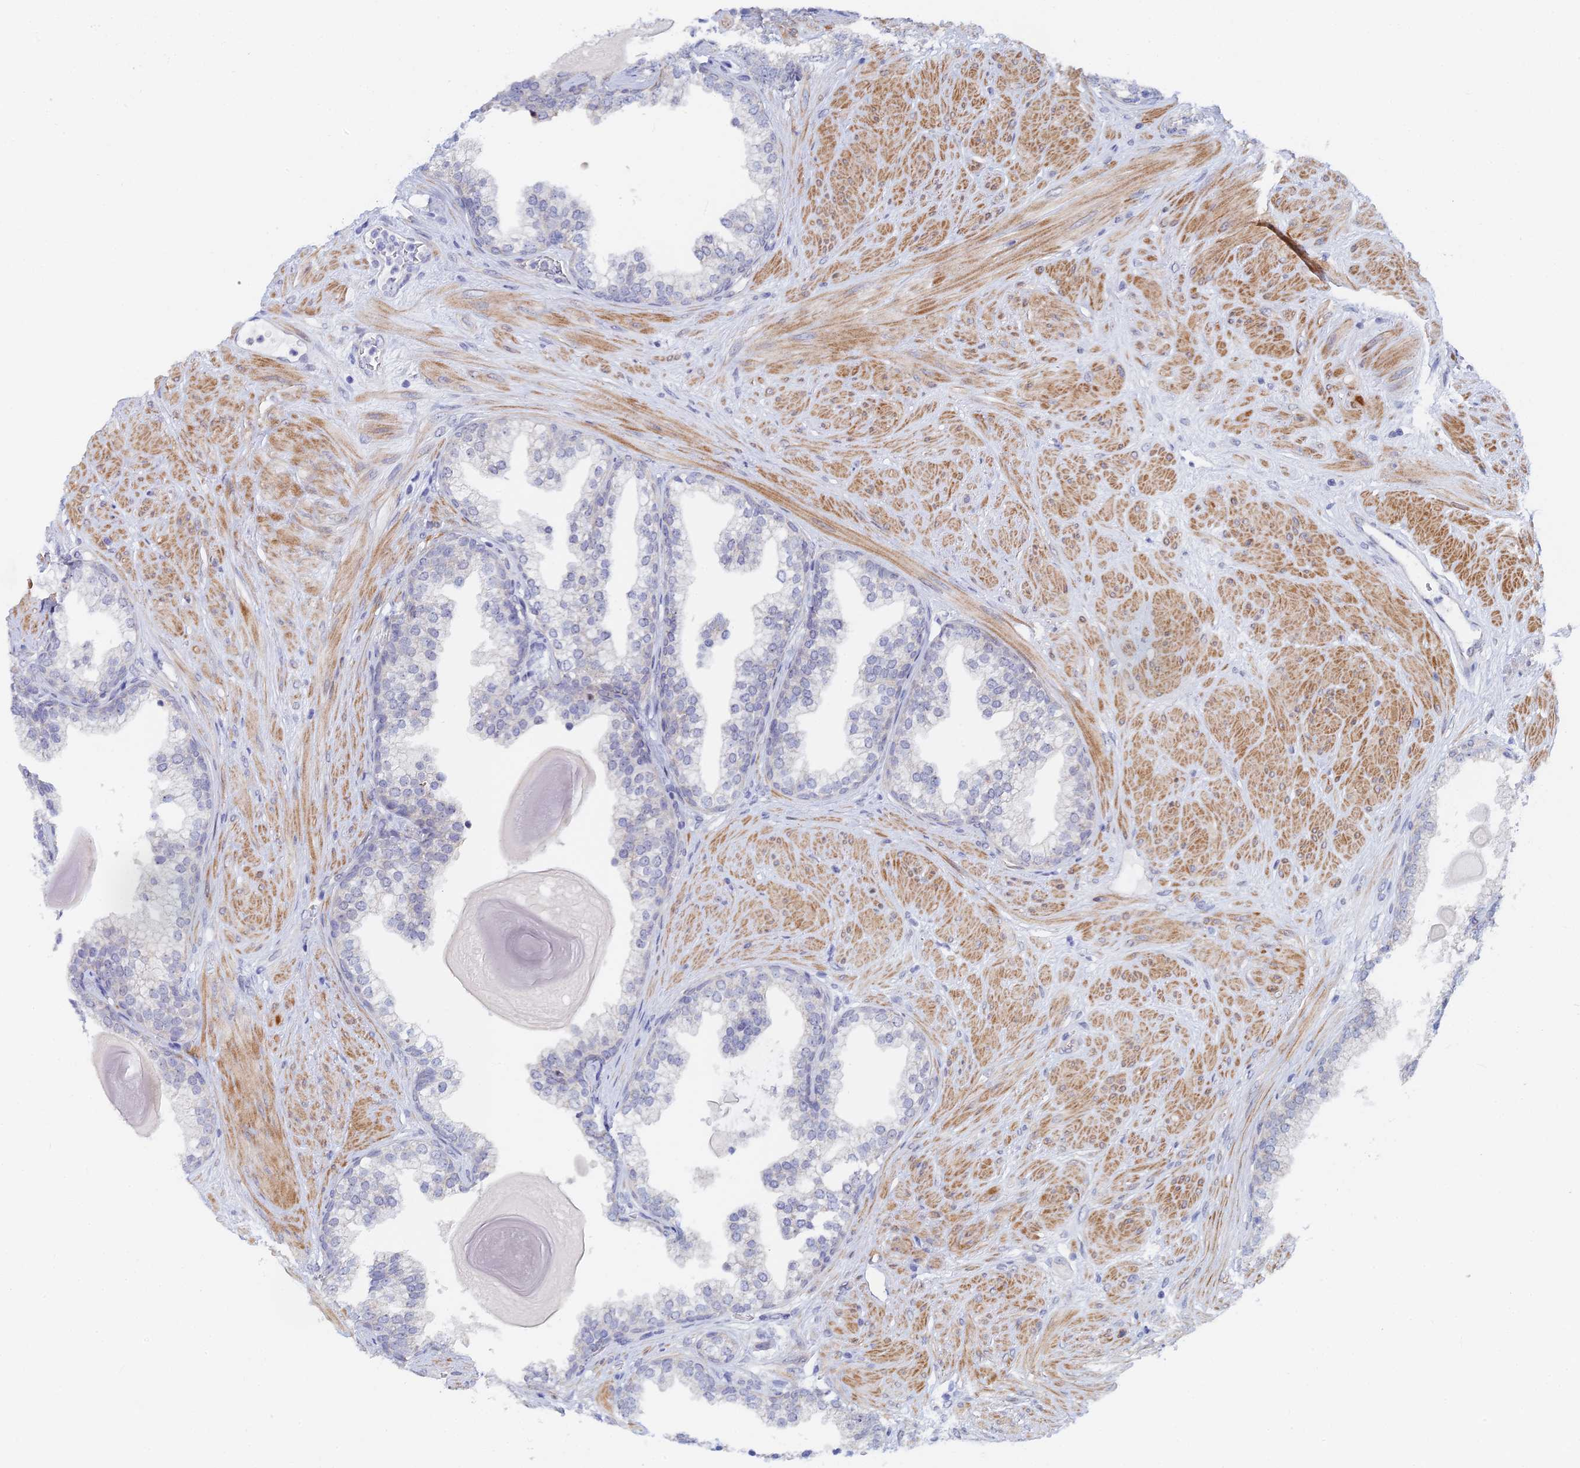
{"staining": {"intensity": "negative", "quantity": "none", "location": "none"}, "tissue": "prostate cancer", "cell_type": "Tumor cells", "image_type": "cancer", "snomed": [{"axis": "morphology", "description": "Adenocarcinoma, High grade"}, {"axis": "topography", "description": "Prostate"}], "caption": "The image reveals no significant expression in tumor cells of prostate cancer (high-grade adenocarcinoma). (Immunohistochemistry (ihc), brightfield microscopy, high magnification).", "gene": "GMNC", "patient": {"sex": "male", "age": 65}}